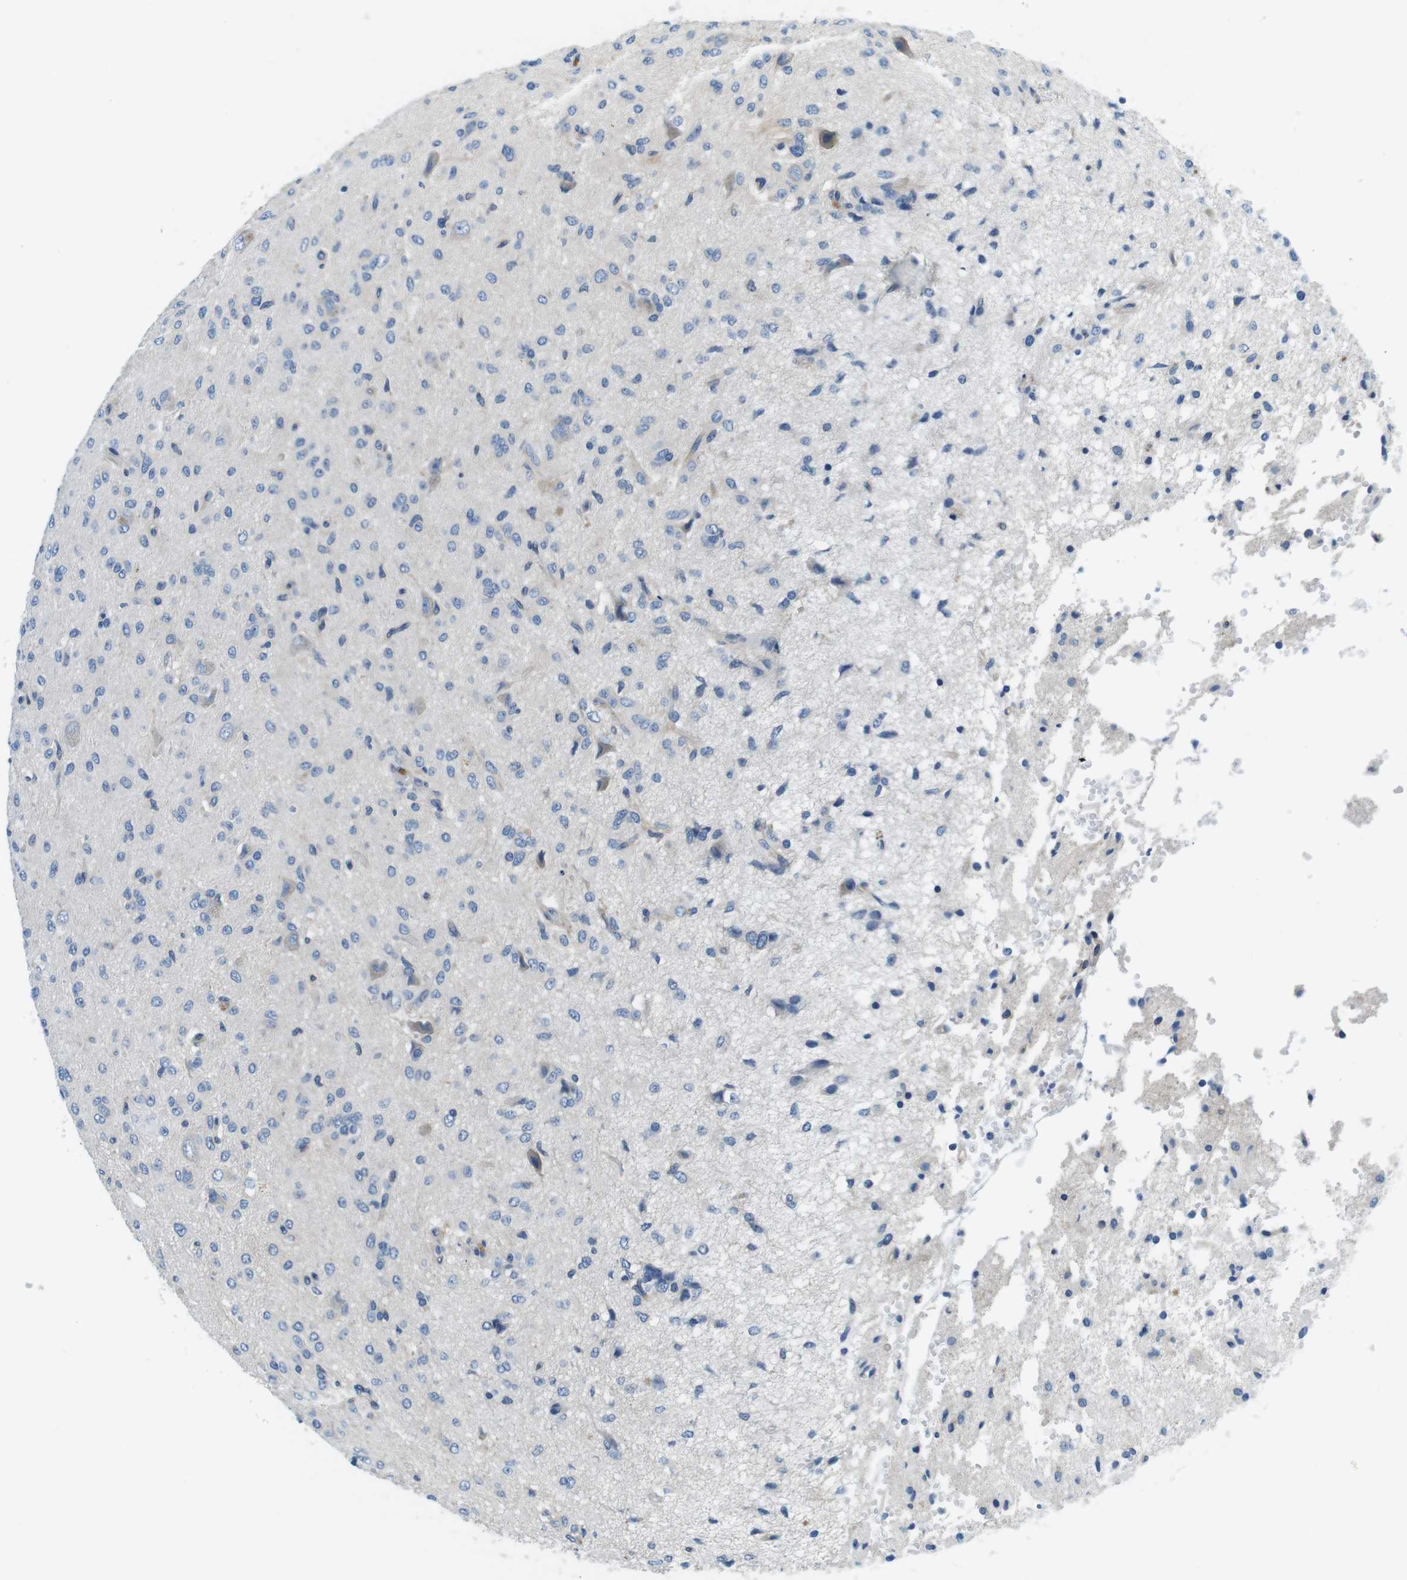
{"staining": {"intensity": "negative", "quantity": "none", "location": "none"}, "tissue": "glioma", "cell_type": "Tumor cells", "image_type": "cancer", "snomed": [{"axis": "morphology", "description": "Glioma, malignant, High grade"}, {"axis": "topography", "description": "Brain"}], "caption": "High power microscopy photomicrograph of an immunohistochemistry image of malignant glioma (high-grade), revealing no significant positivity in tumor cells.", "gene": "DENND4C", "patient": {"sex": "female", "age": 59}}